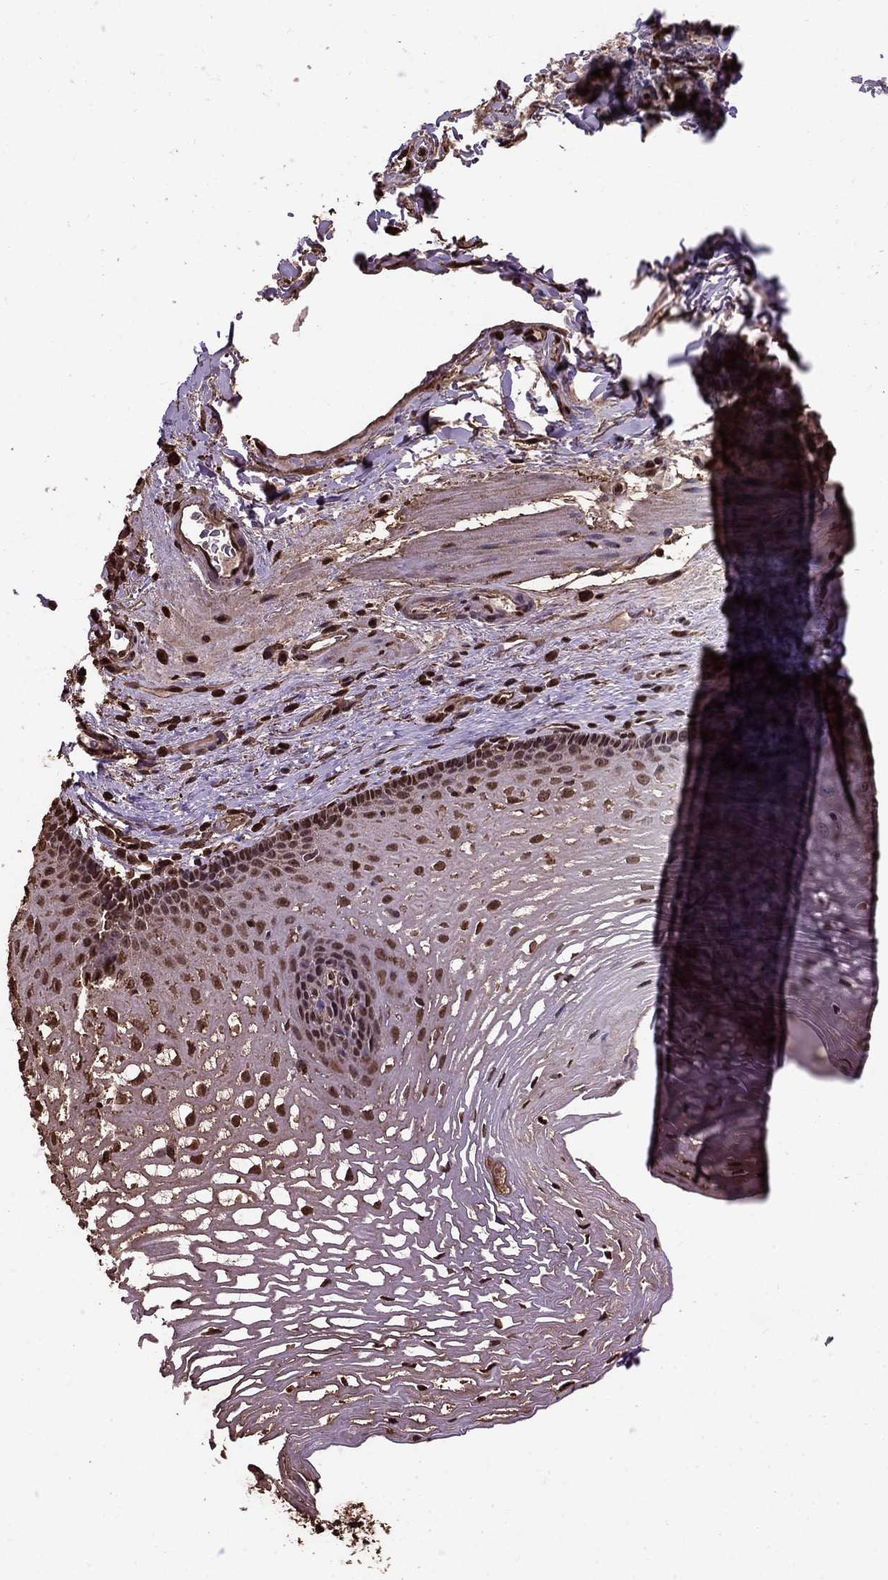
{"staining": {"intensity": "moderate", "quantity": "25%-75%", "location": "nuclear"}, "tissue": "esophagus", "cell_type": "Squamous epithelial cells", "image_type": "normal", "snomed": [{"axis": "morphology", "description": "Normal tissue, NOS"}, {"axis": "topography", "description": "Esophagus"}], "caption": "IHC (DAB (3,3'-diaminobenzidine)) staining of unremarkable human esophagus reveals moderate nuclear protein expression in about 25%-75% of squamous epithelial cells.", "gene": "GAPDH", "patient": {"sex": "male", "age": 76}}